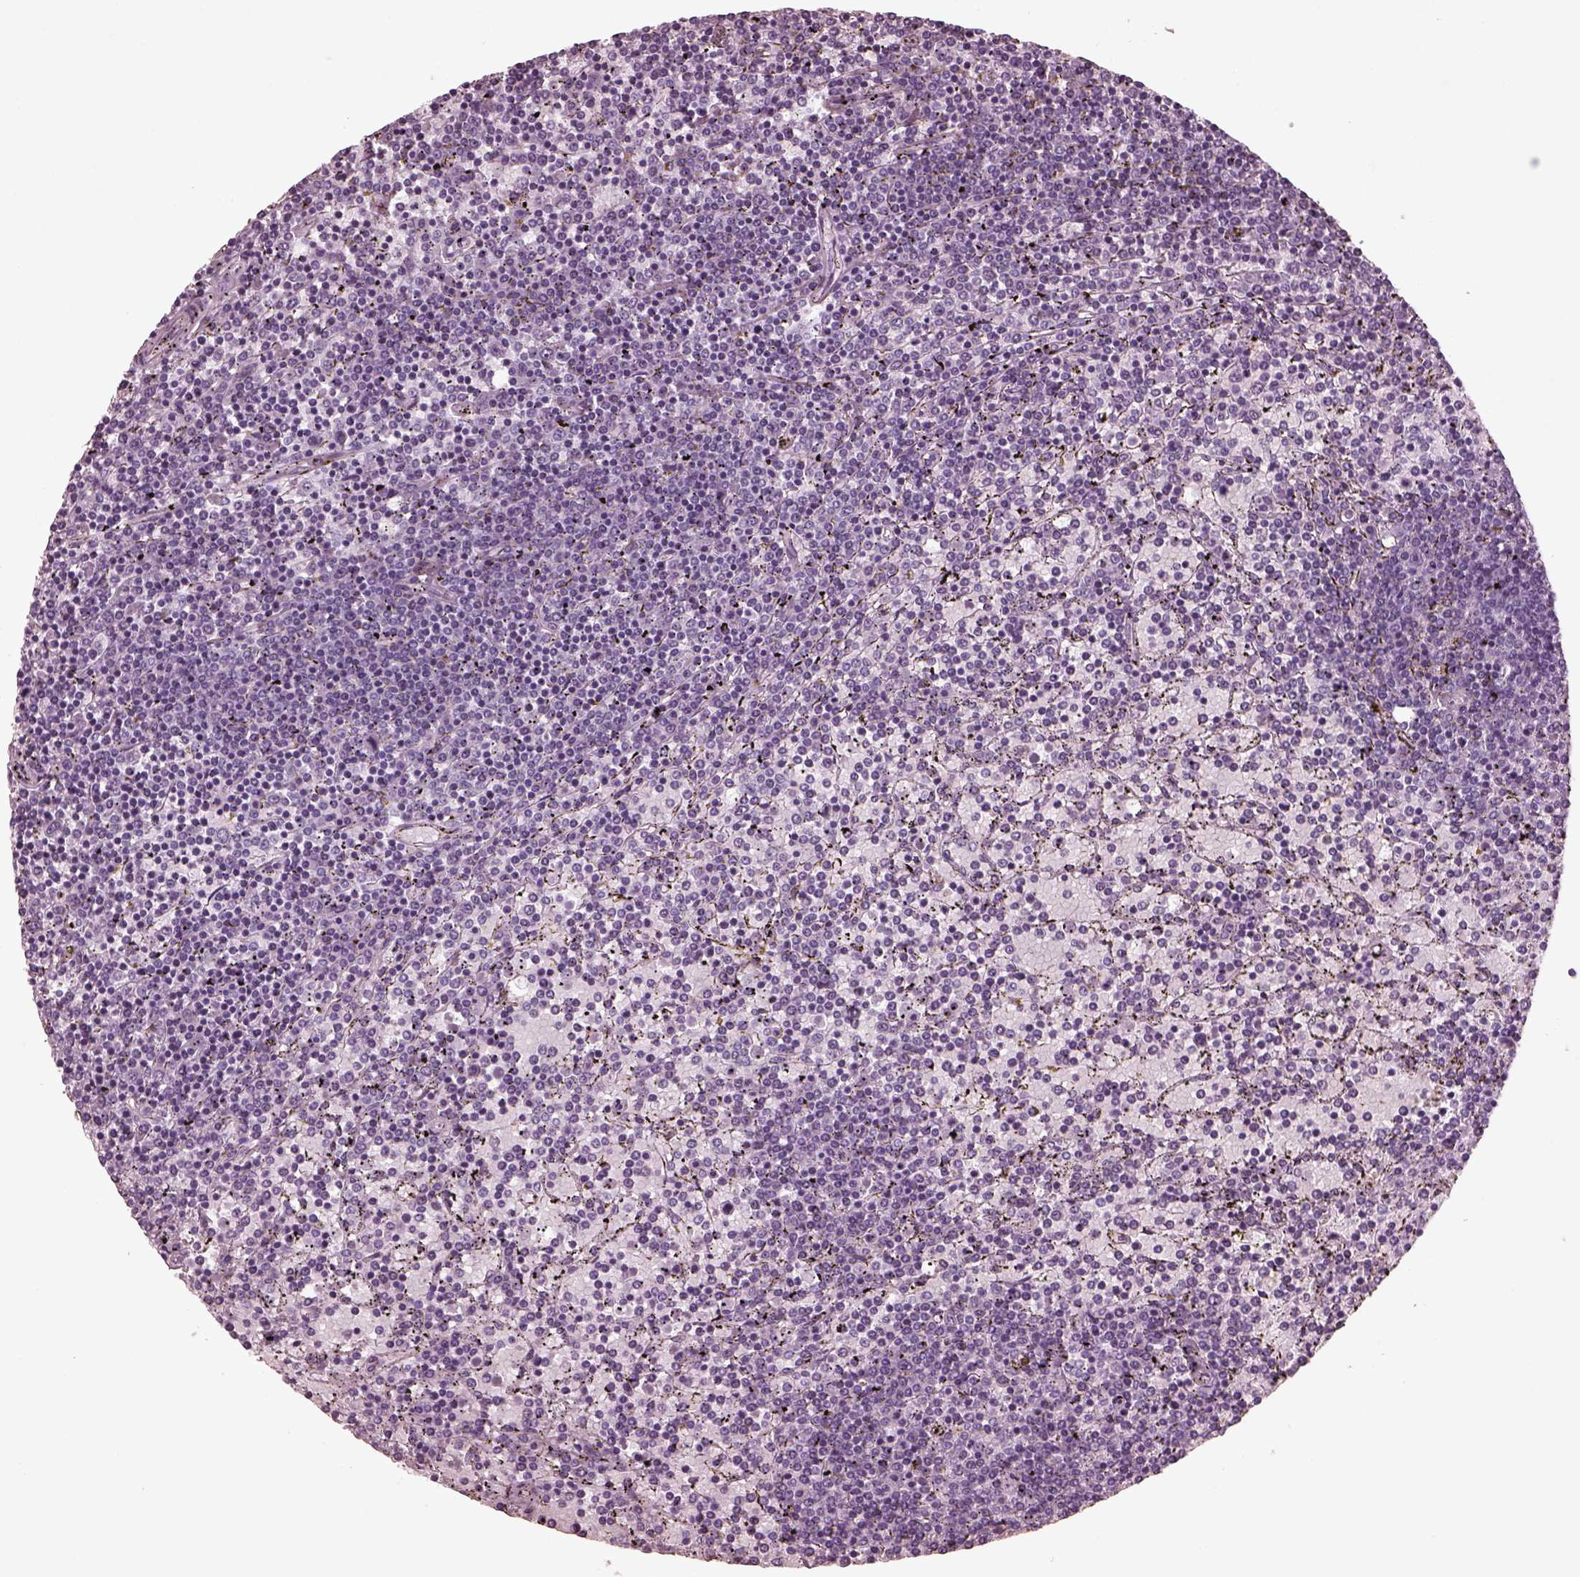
{"staining": {"intensity": "negative", "quantity": "none", "location": "none"}, "tissue": "lymphoma", "cell_type": "Tumor cells", "image_type": "cancer", "snomed": [{"axis": "morphology", "description": "Malignant lymphoma, non-Hodgkin's type, Low grade"}, {"axis": "topography", "description": "Spleen"}], "caption": "Histopathology image shows no significant protein staining in tumor cells of lymphoma. (Brightfield microscopy of DAB immunohistochemistry at high magnification).", "gene": "CGA", "patient": {"sex": "female", "age": 77}}